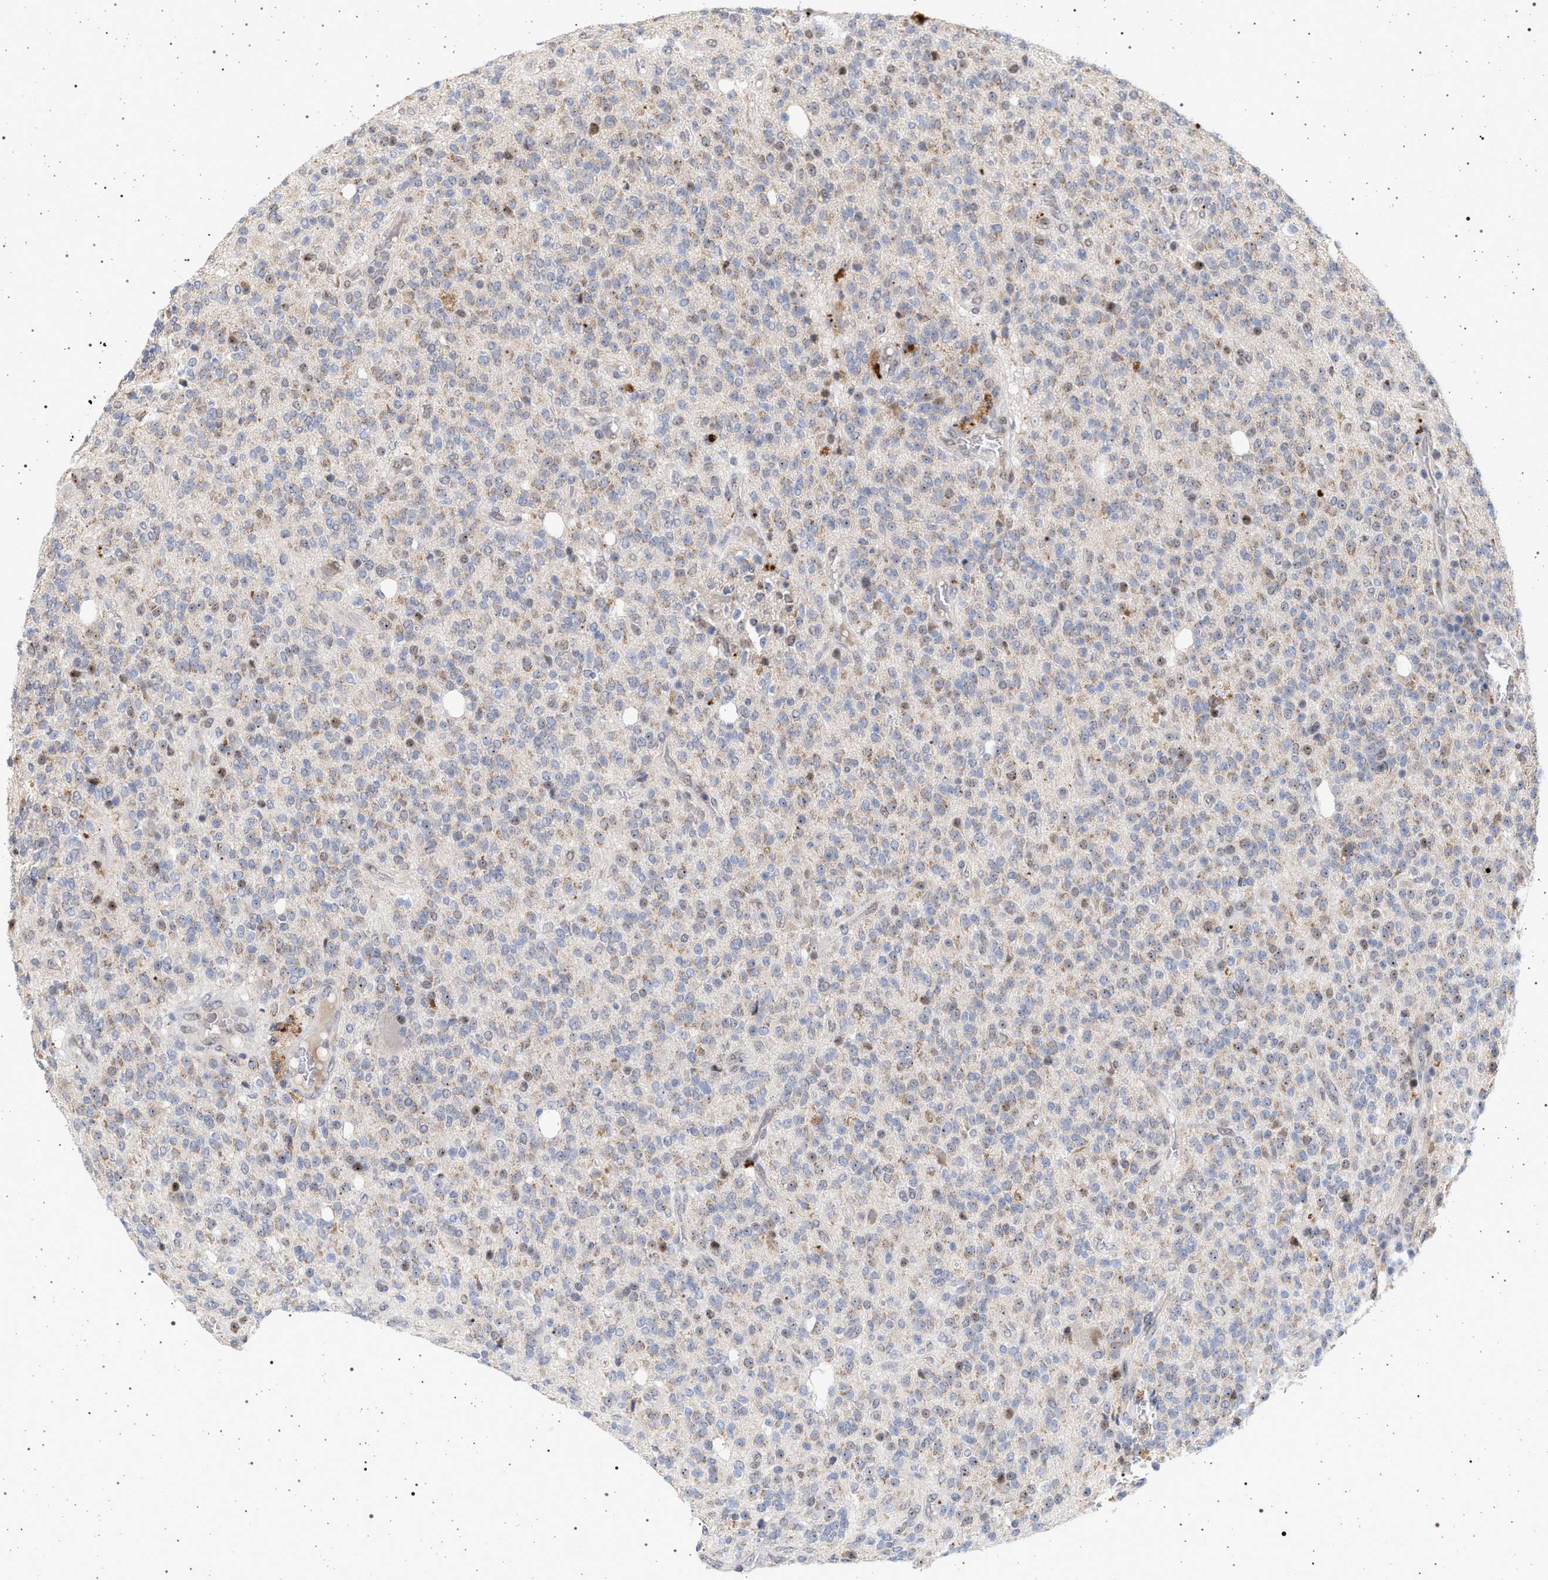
{"staining": {"intensity": "weak", "quantity": "<25%", "location": "cytoplasmic/membranous,nuclear"}, "tissue": "glioma", "cell_type": "Tumor cells", "image_type": "cancer", "snomed": [{"axis": "morphology", "description": "Glioma, malignant, High grade"}, {"axis": "topography", "description": "Brain"}], "caption": "Tumor cells show no significant positivity in glioma. (Stains: DAB (3,3'-diaminobenzidine) immunohistochemistry (IHC) with hematoxylin counter stain, Microscopy: brightfield microscopy at high magnification).", "gene": "ELAC2", "patient": {"sex": "male", "age": 34}}